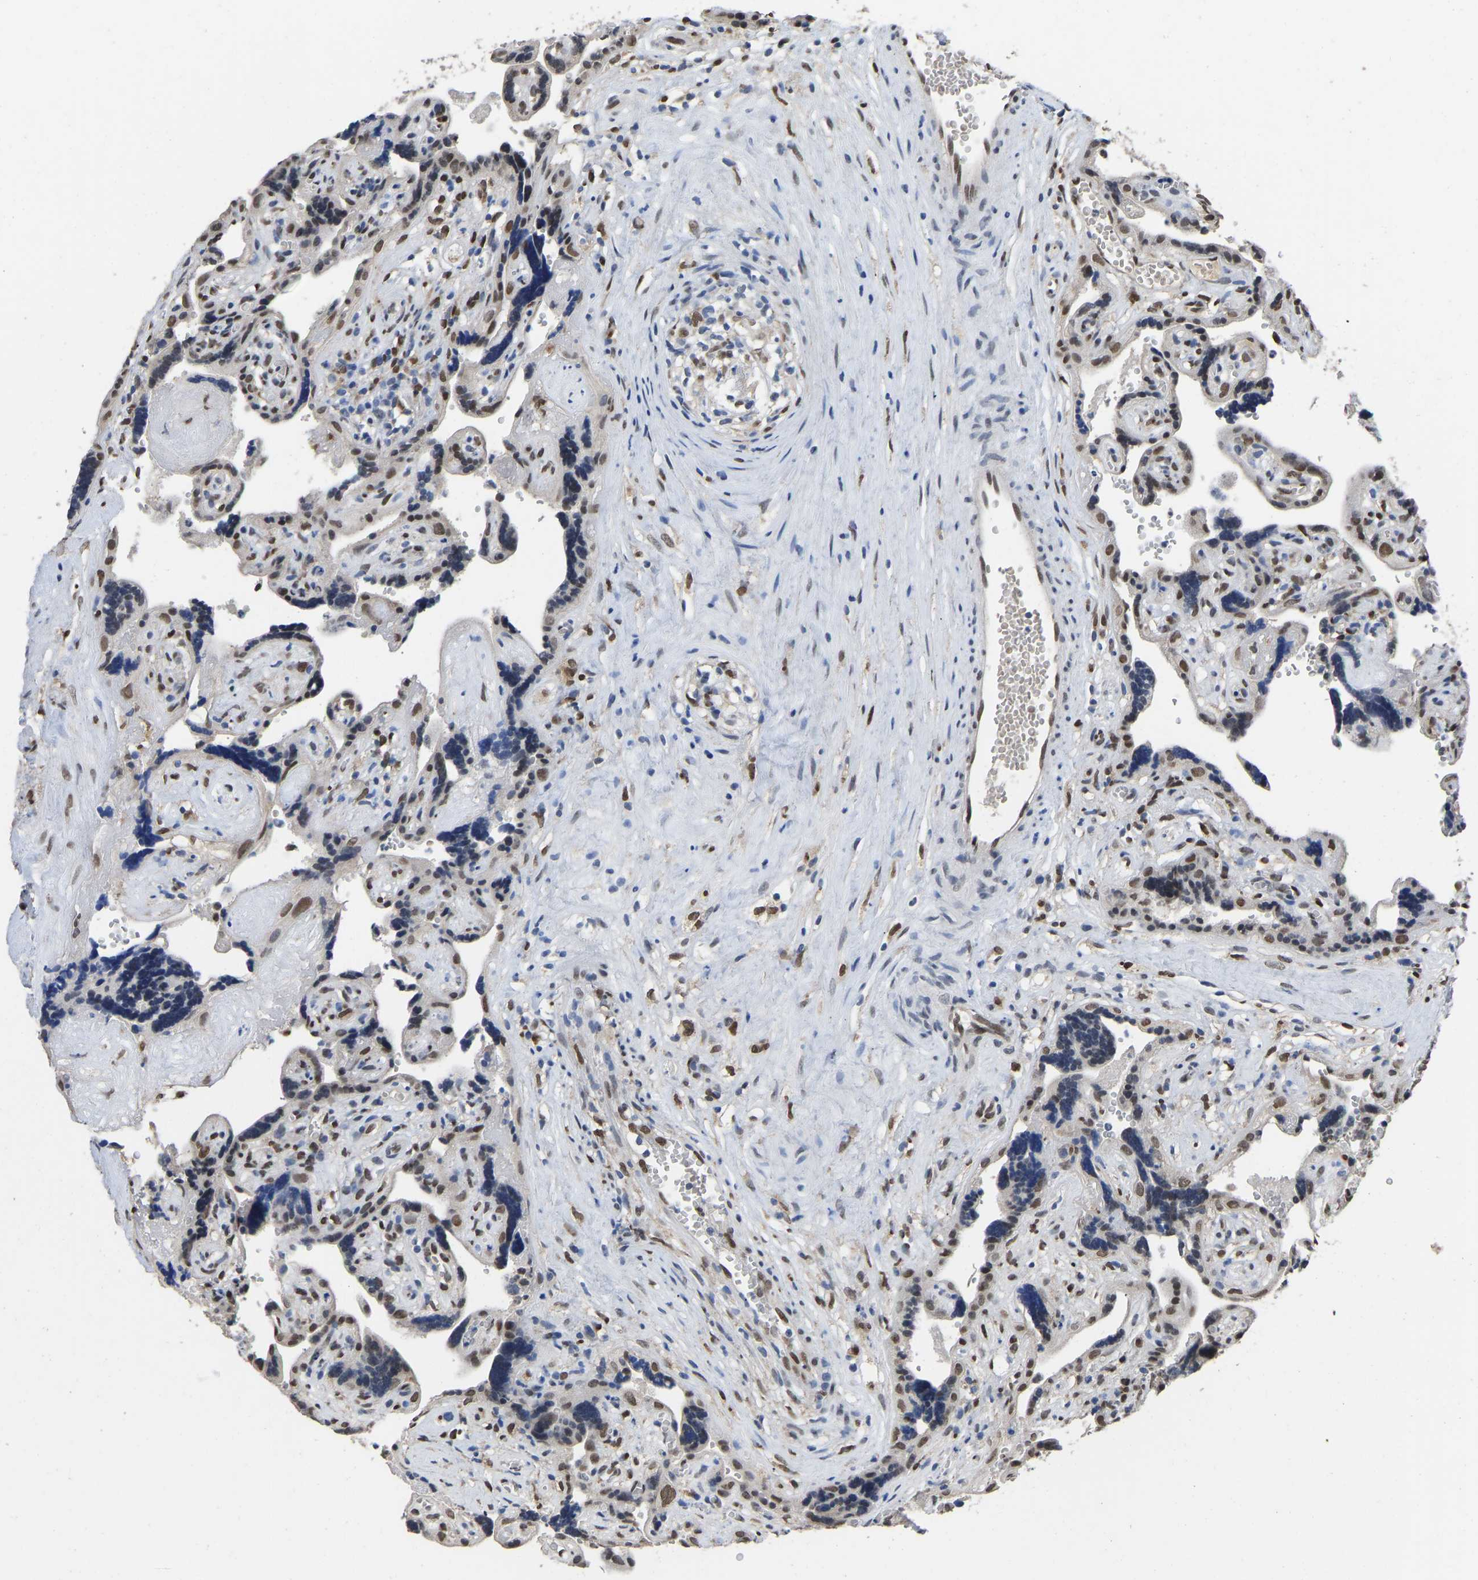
{"staining": {"intensity": "moderate", "quantity": ">75%", "location": "nuclear"}, "tissue": "placenta", "cell_type": "Decidual cells", "image_type": "normal", "snomed": [{"axis": "morphology", "description": "Normal tissue, NOS"}, {"axis": "topography", "description": "Placenta"}], "caption": "There is medium levels of moderate nuclear staining in decidual cells of benign placenta, as demonstrated by immunohistochemical staining (brown color).", "gene": "QKI", "patient": {"sex": "female", "age": 30}}